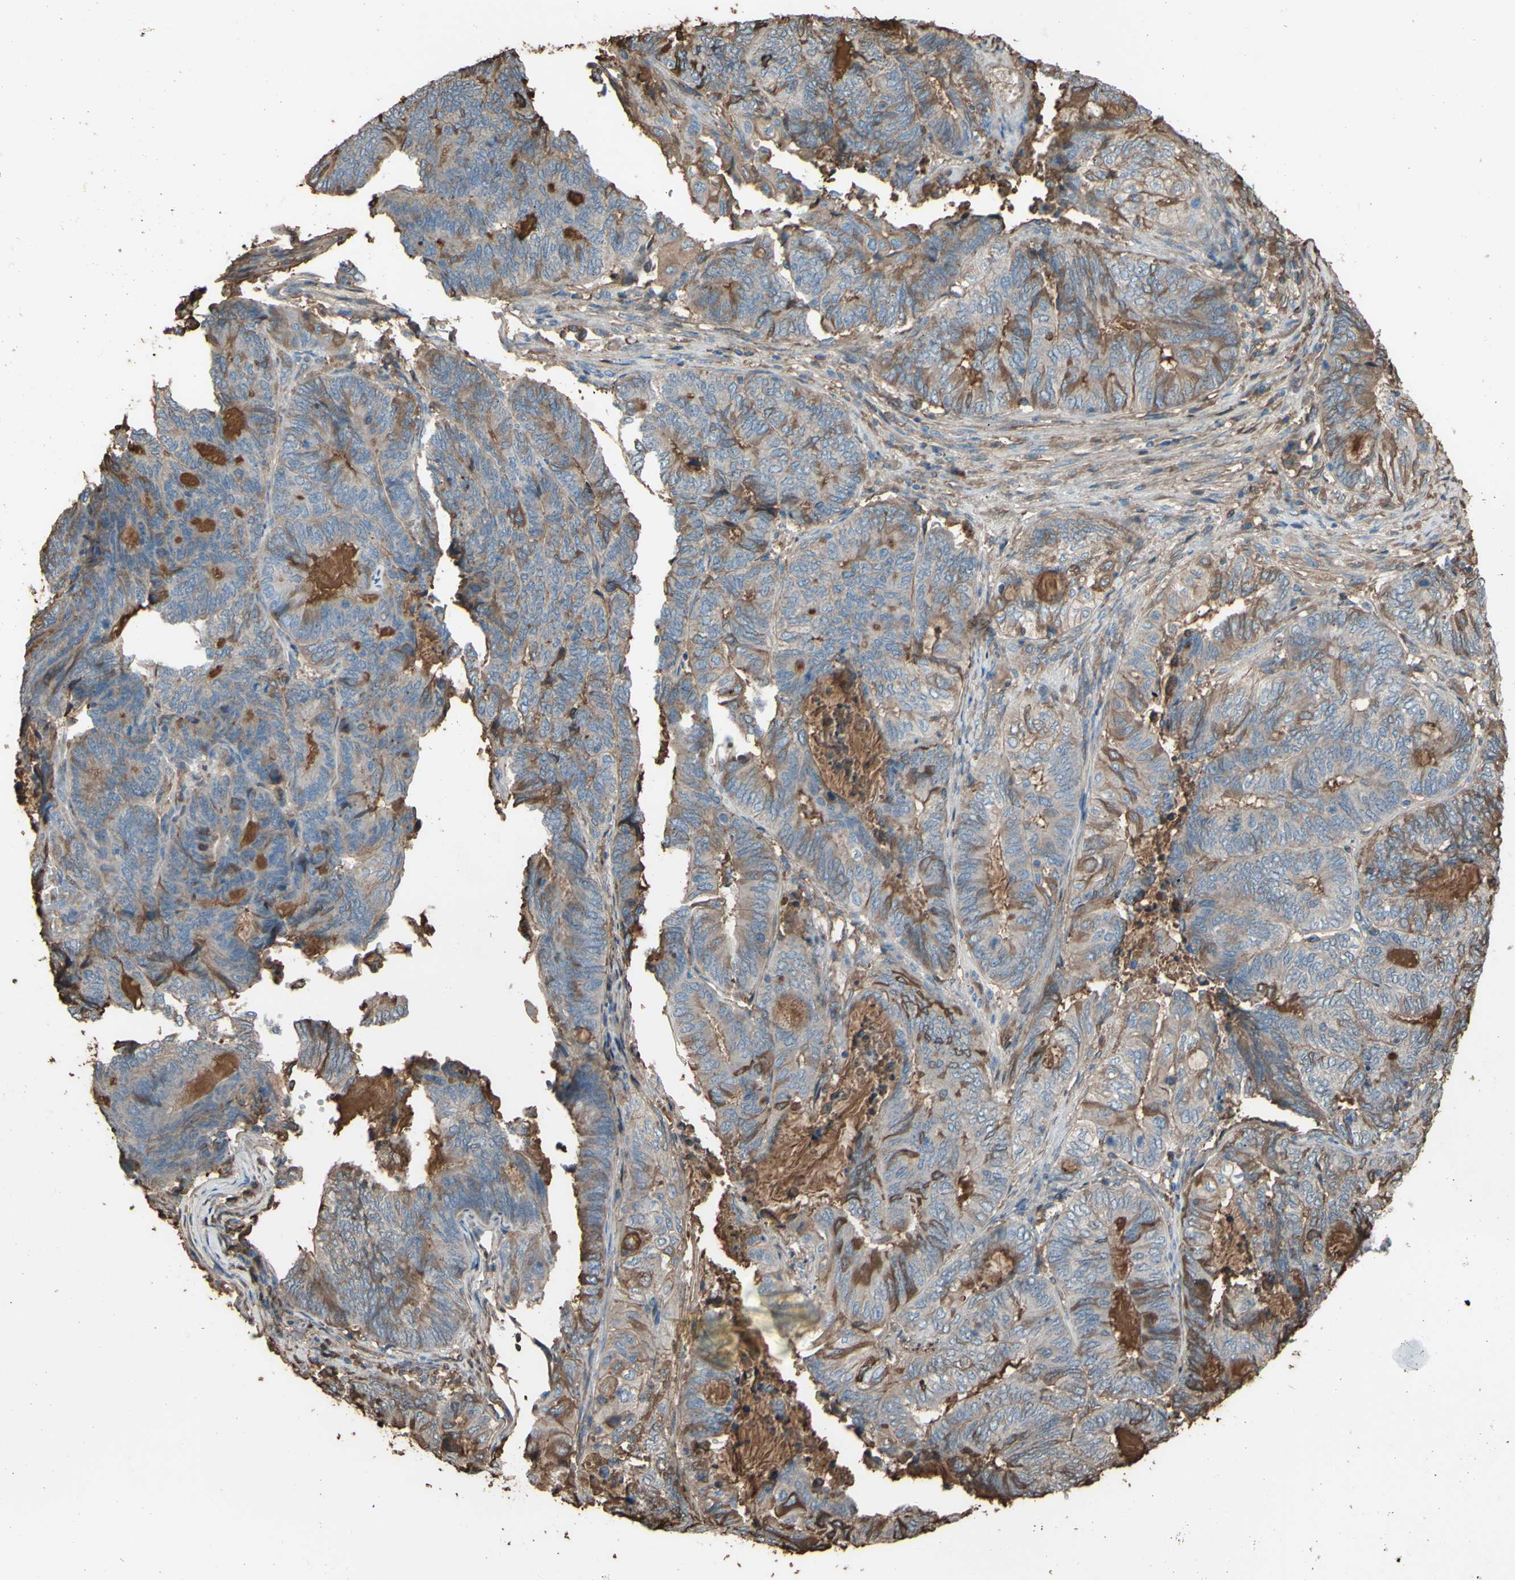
{"staining": {"intensity": "moderate", "quantity": "25%-75%", "location": "cytoplasmic/membranous"}, "tissue": "endometrial cancer", "cell_type": "Tumor cells", "image_type": "cancer", "snomed": [{"axis": "morphology", "description": "Adenocarcinoma, NOS"}, {"axis": "topography", "description": "Uterus"}, {"axis": "topography", "description": "Endometrium"}], "caption": "Protein positivity by IHC demonstrates moderate cytoplasmic/membranous expression in about 25%-75% of tumor cells in endometrial cancer.", "gene": "PTGDS", "patient": {"sex": "female", "age": 70}}